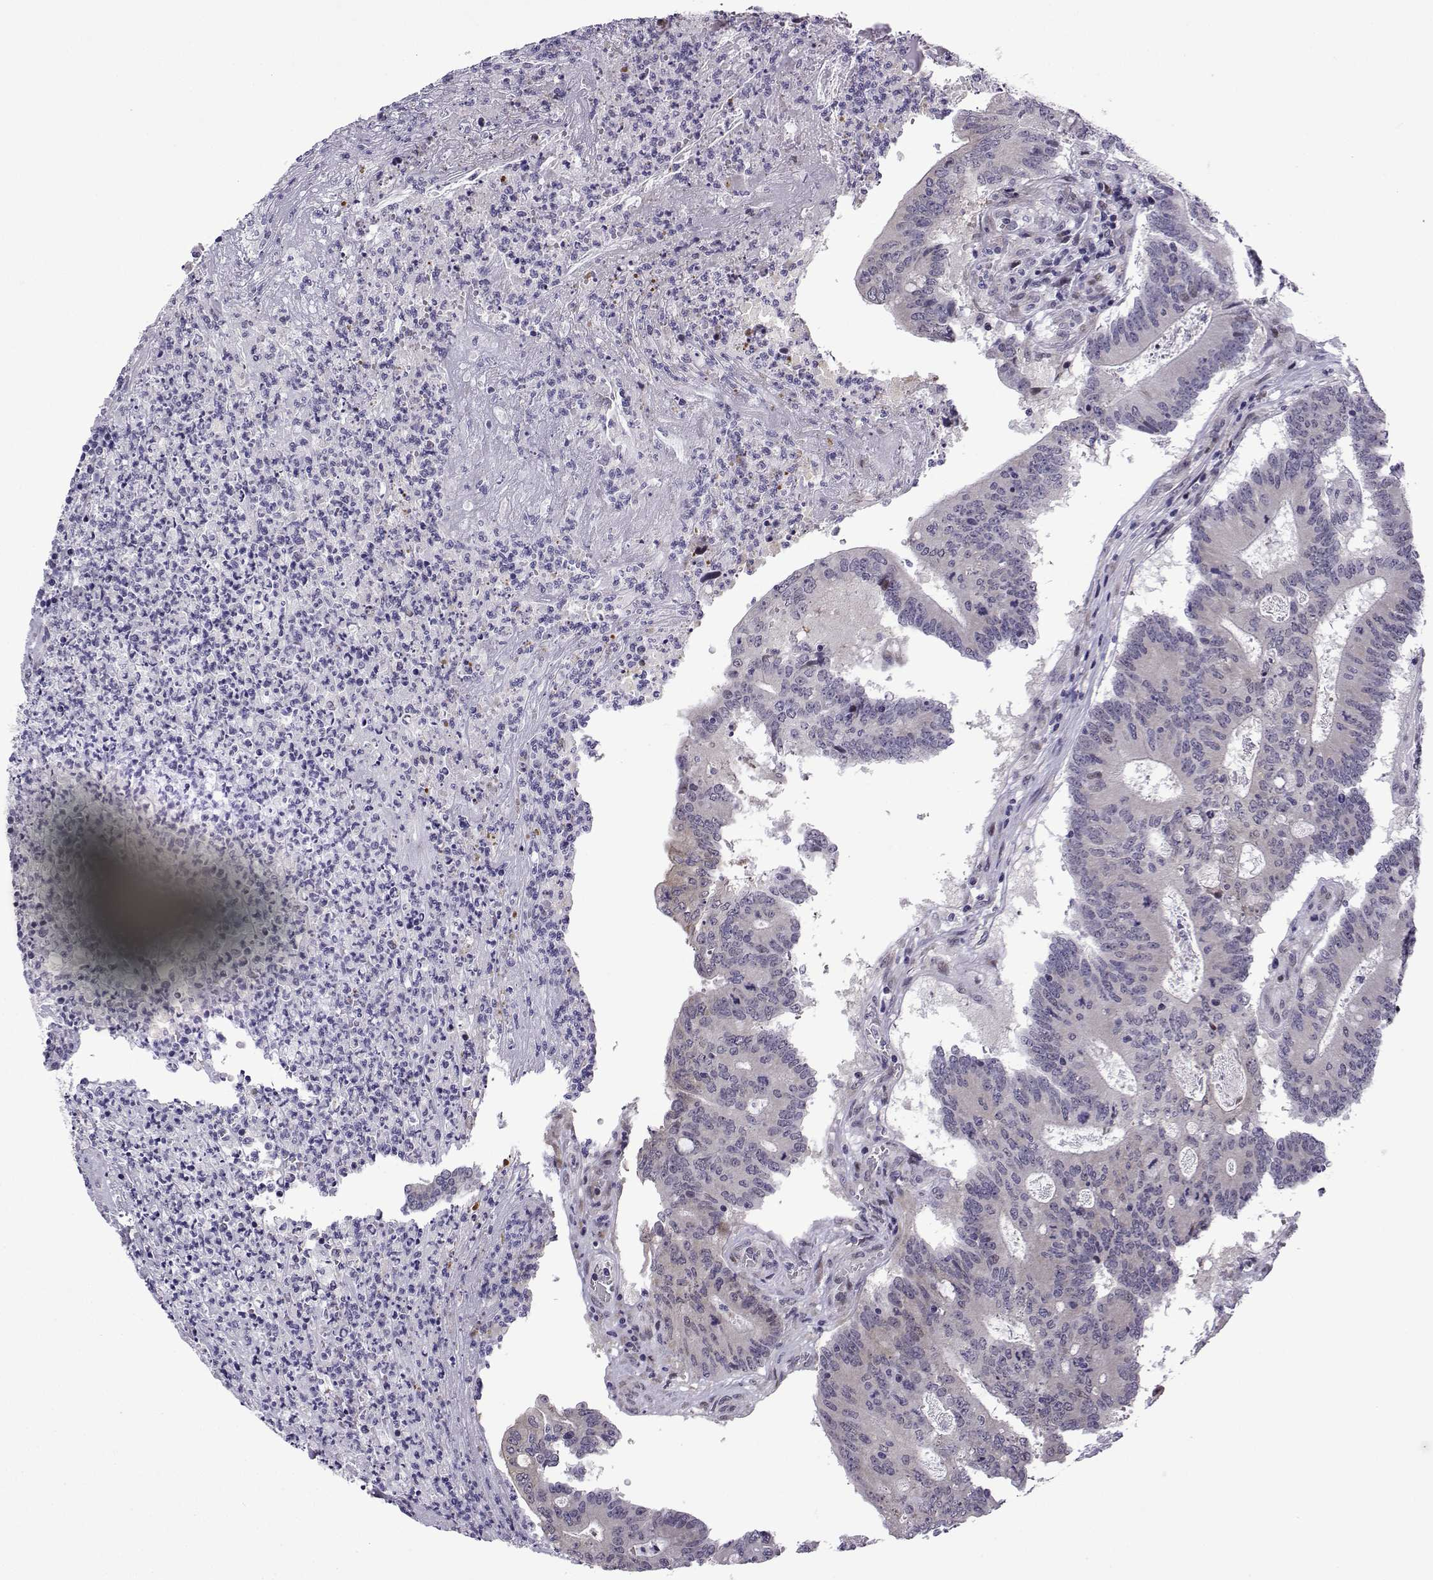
{"staining": {"intensity": "negative", "quantity": "none", "location": "none"}, "tissue": "colorectal cancer", "cell_type": "Tumor cells", "image_type": "cancer", "snomed": [{"axis": "morphology", "description": "Adenocarcinoma, NOS"}, {"axis": "topography", "description": "Colon"}], "caption": "Tumor cells are negative for brown protein staining in colorectal cancer.", "gene": "FGF3", "patient": {"sex": "female", "age": 70}}